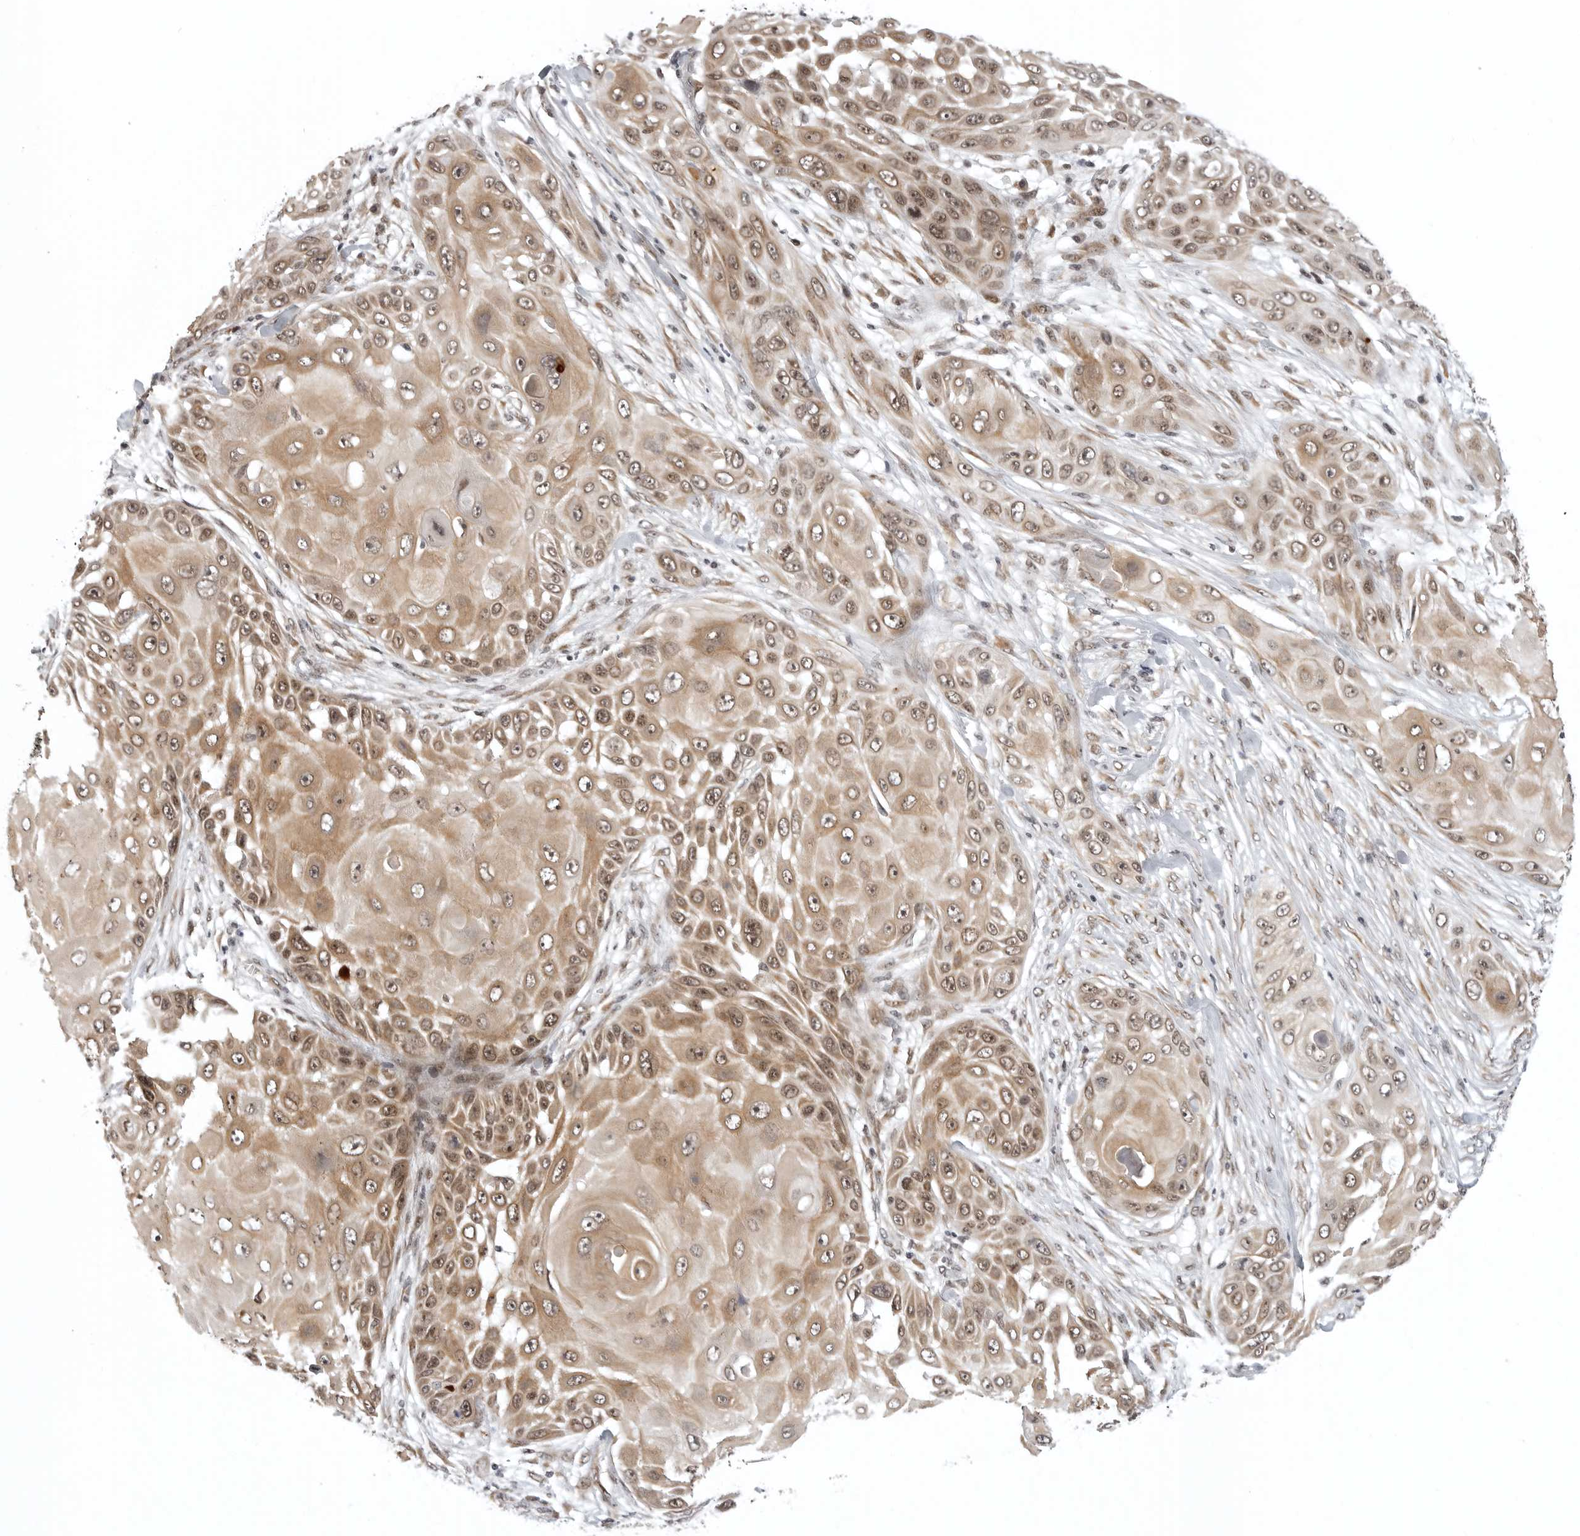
{"staining": {"intensity": "moderate", "quantity": ">75%", "location": "cytoplasmic/membranous,nuclear"}, "tissue": "skin cancer", "cell_type": "Tumor cells", "image_type": "cancer", "snomed": [{"axis": "morphology", "description": "Squamous cell carcinoma, NOS"}, {"axis": "topography", "description": "Skin"}], "caption": "Moderate cytoplasmic/membranous and nuclear protein staining is identified in approximately >75% of tumor cells in skin cancer (squamous cell carcinoma). (IHC, brightfield microscopy, high magnification).", "gene": "PRDM10", "patient": {"sex": "female", "age": 44}}